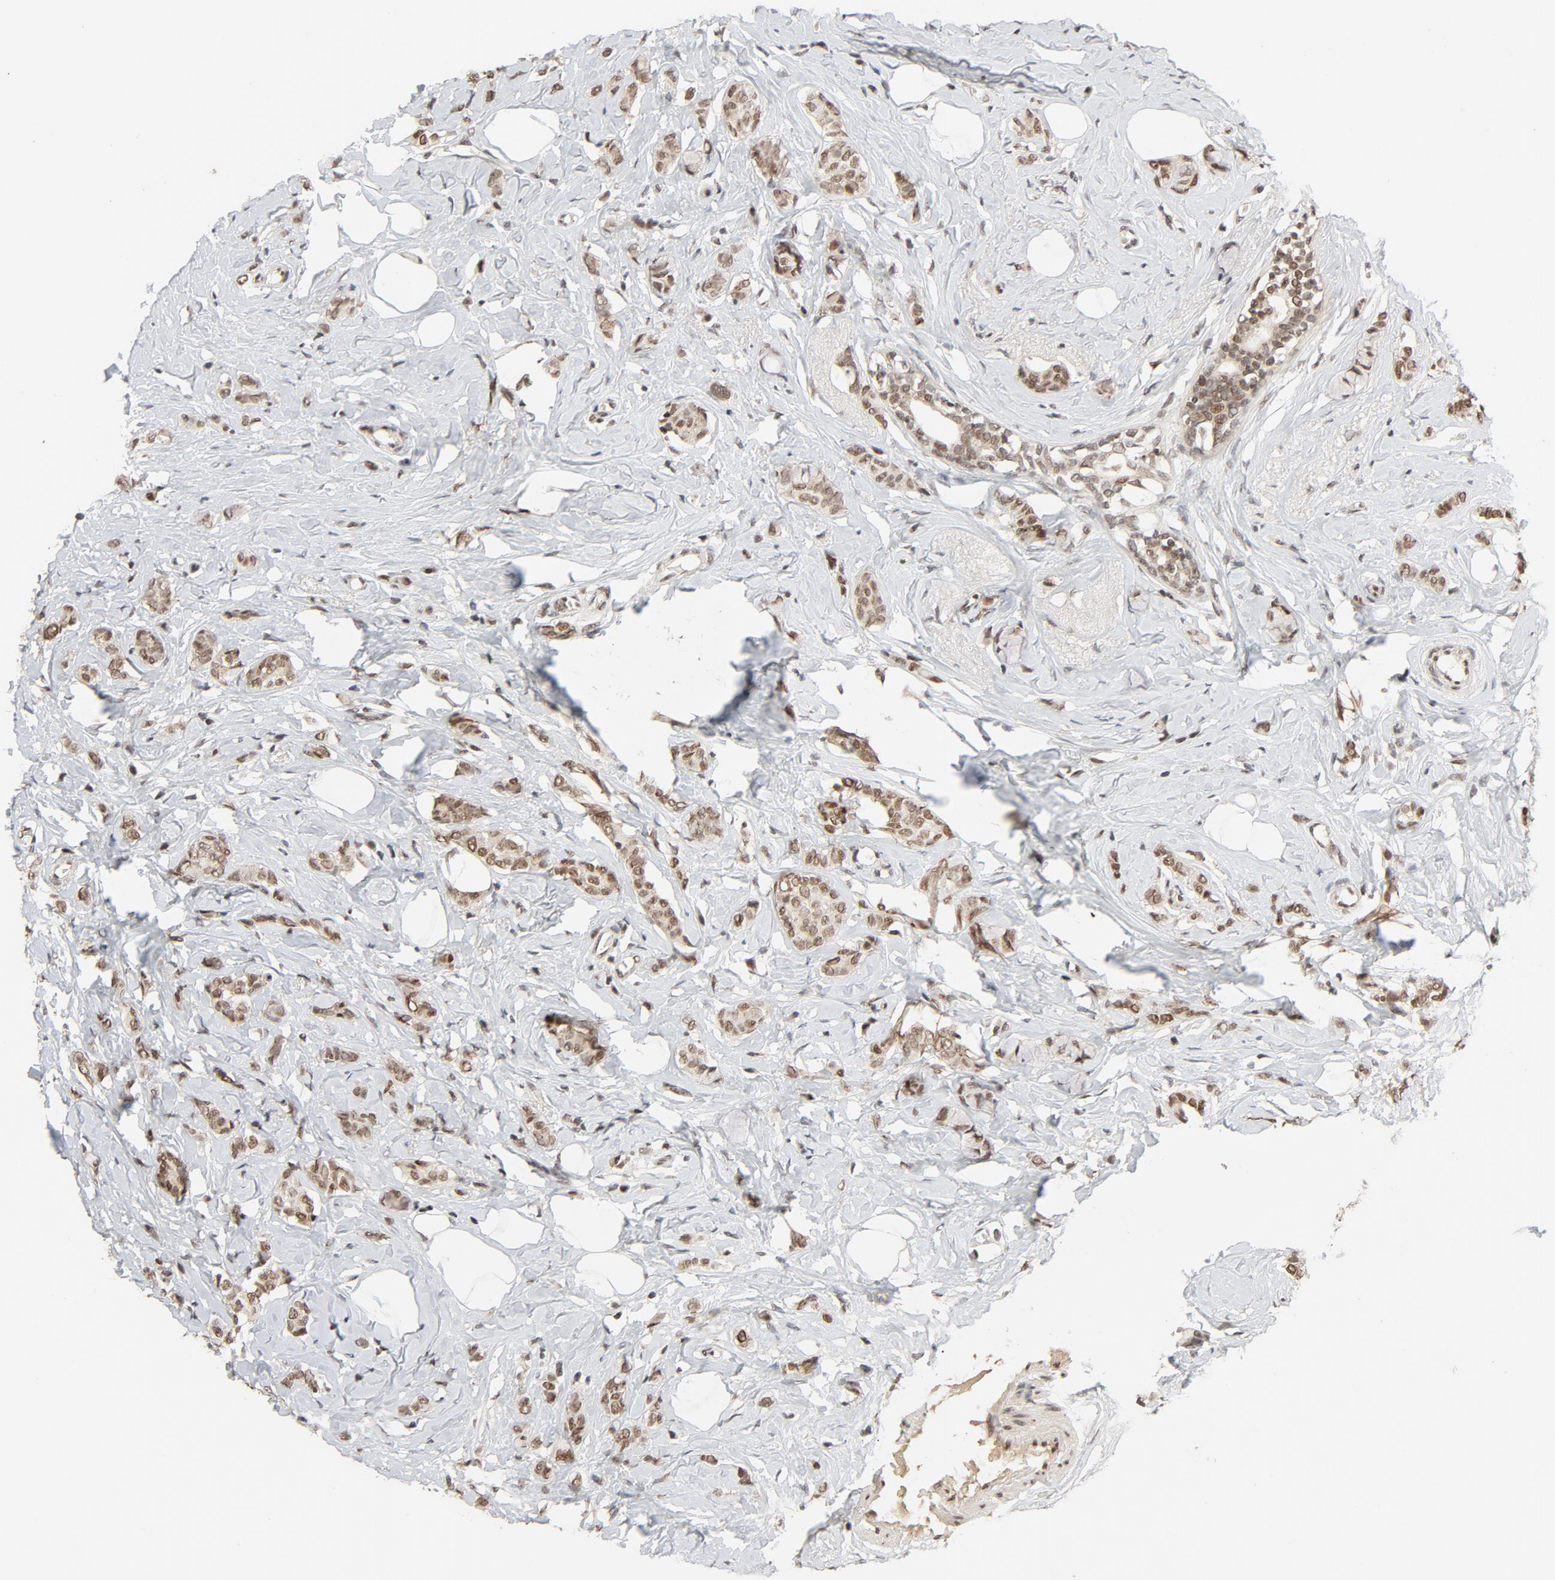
{"staining": {"intensity": "moderate", "quantity": ">75%", "location": "nuclear"}, "tissue": "breast cancer", "cell_type": "Tumor cells", "image_type": "cancer", "snomed": [{"axis": "morphology", "description": "Lobular carcinoma"}, {"axis": "topography", "description": "Breast"}], "caption": "Protein expression analysis of human lobular carcinoma (breast) reveals moderate nuclear expression in approximately >75% of tumor cells.", "gene": "SMARCD1", "patient": {"sex": "female", "age": 60}}